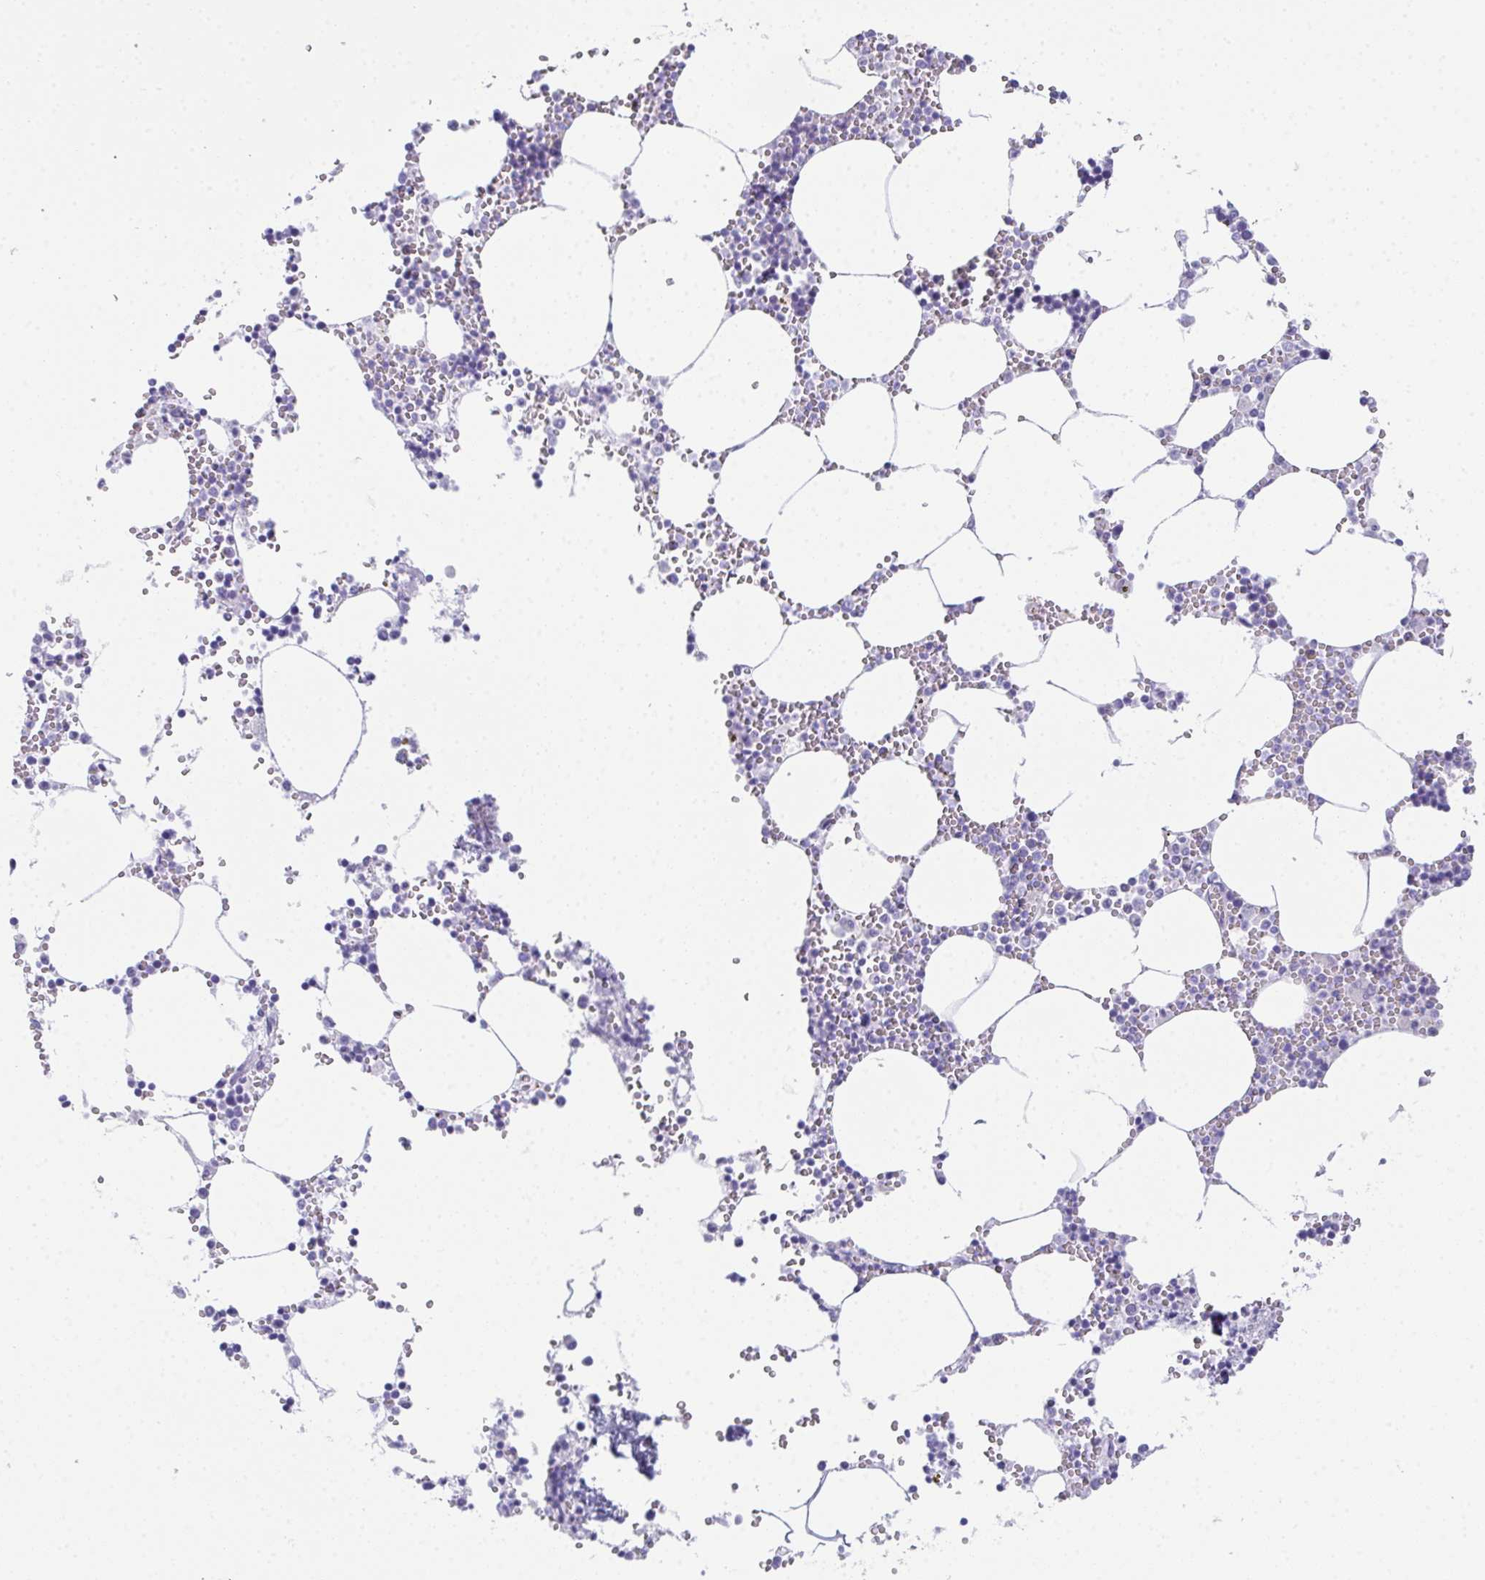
{"staining": {"intensity": "negative", "quantity": "none", "location": "none"}, "tissue": "bone marrow", "cell_type": "Hematopoietic cells", "image_type": "normal", "snomed": [{"axis": "morphology", "description": "Normal tissue, NOS"}, {"axis": "topography", "description": "Bone marrow"}], "caption": "The IHC photomicrograph has no significant staining in hematopoietic cells of bone marrow. The staining is performed using DAB (3,3'-diaminobenzidine) brown chromogen with nuclei counter-stained in using hematoxylin.", "gene": "TEX19", "patient": {"sex": "male", "age": 54}}